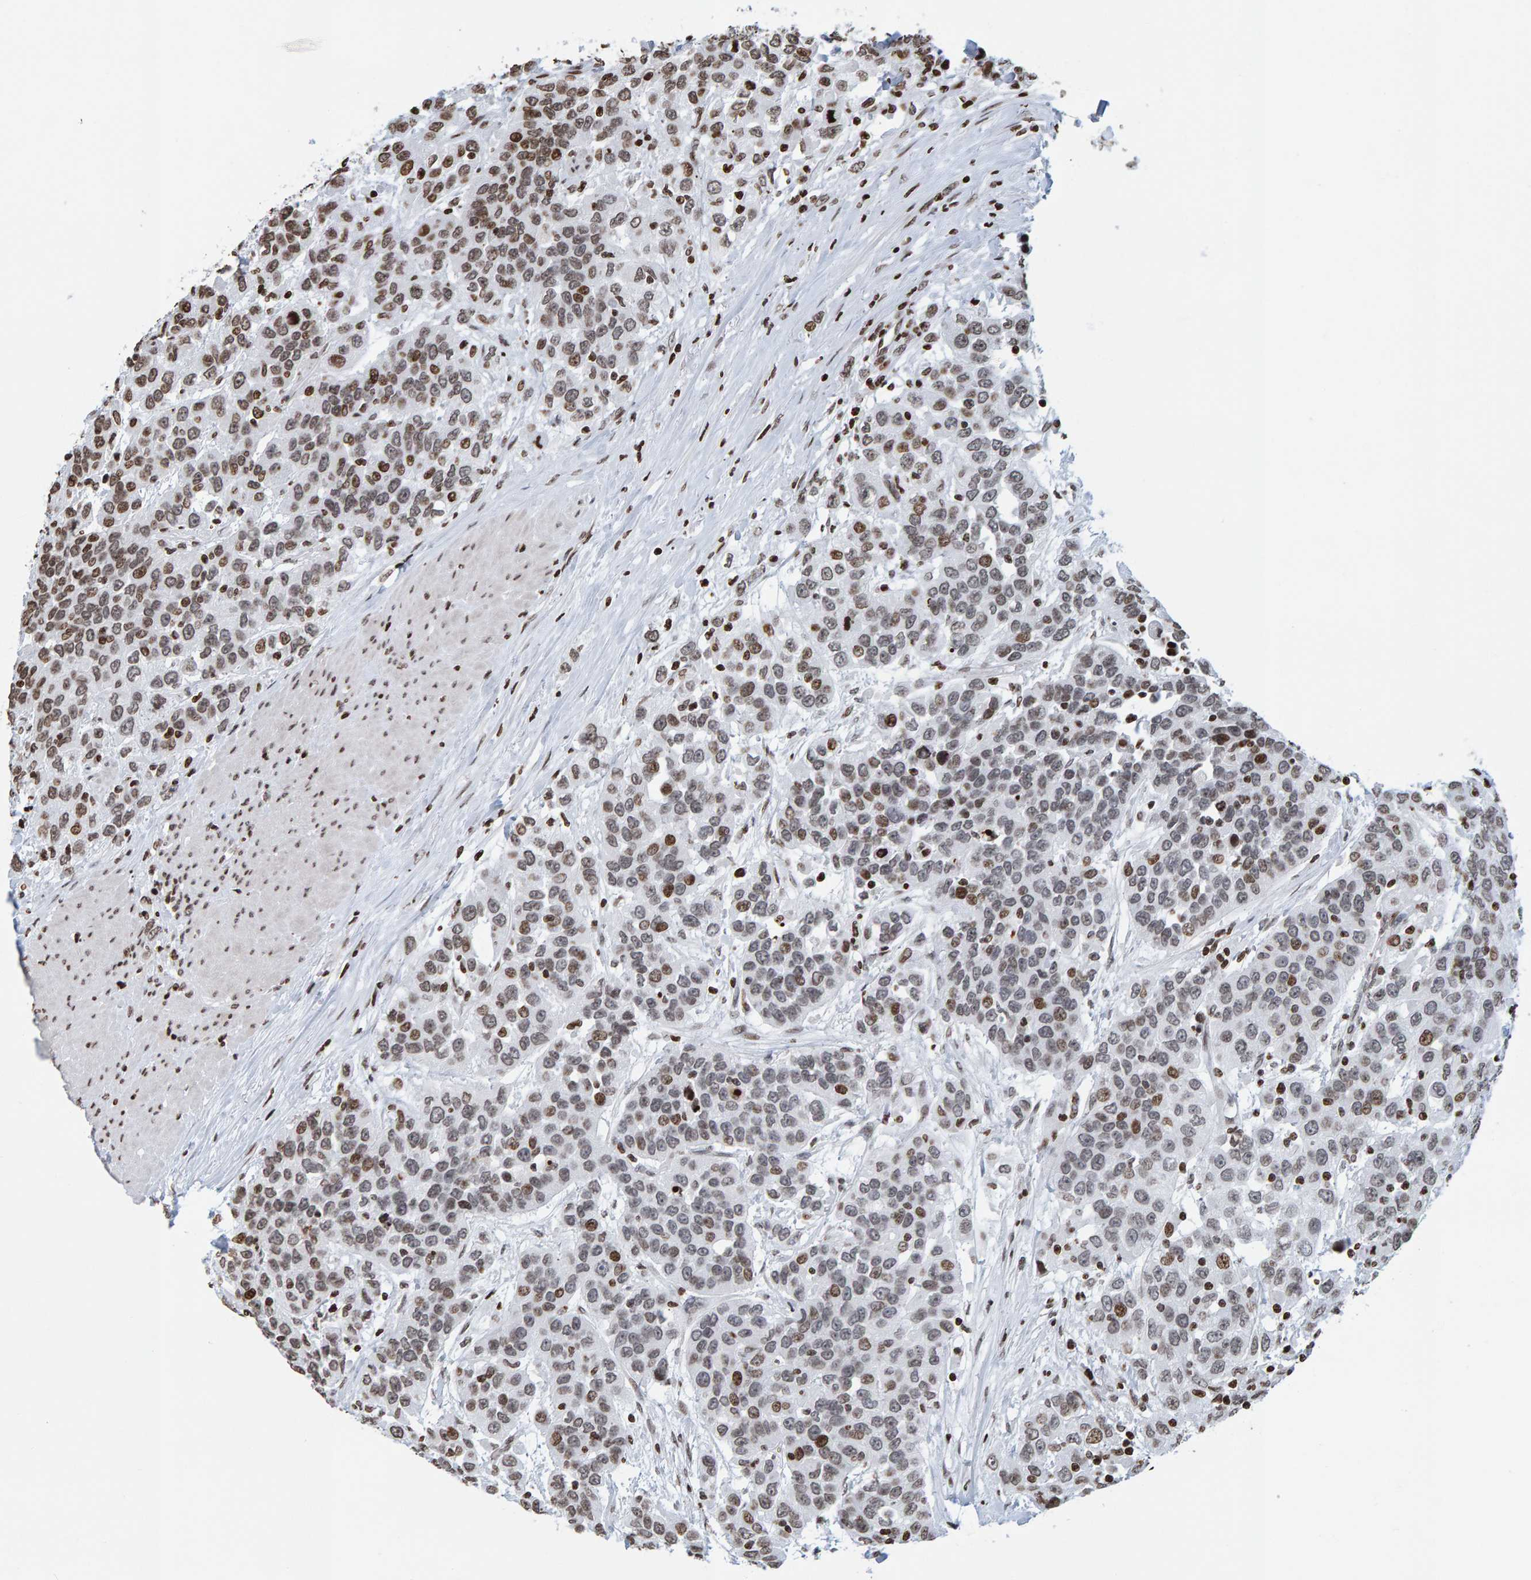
{"staining": {"intensity": "moderate", "quantity": "25%-75%", "location": "cytoplasmic/membranous,nuclear"}, "tissue": "urothelial cancer", "cell_type": "Tumor cells", "image_type": "cancer", "snomed": [{"axis": "morphology", "description": "Urothelial carcinoma, High grade"}, {"axis": "topography", "description": "Urinary bladder"}], "caption": "The immunohistochemical stain labels moderate cytoplasmic/membranous and nuclear expression in tumor cells of urothelial carcinoma (high-grade) tissue.", "gene": "BRF2", "patient": {"sex": "female", "age": 80}}